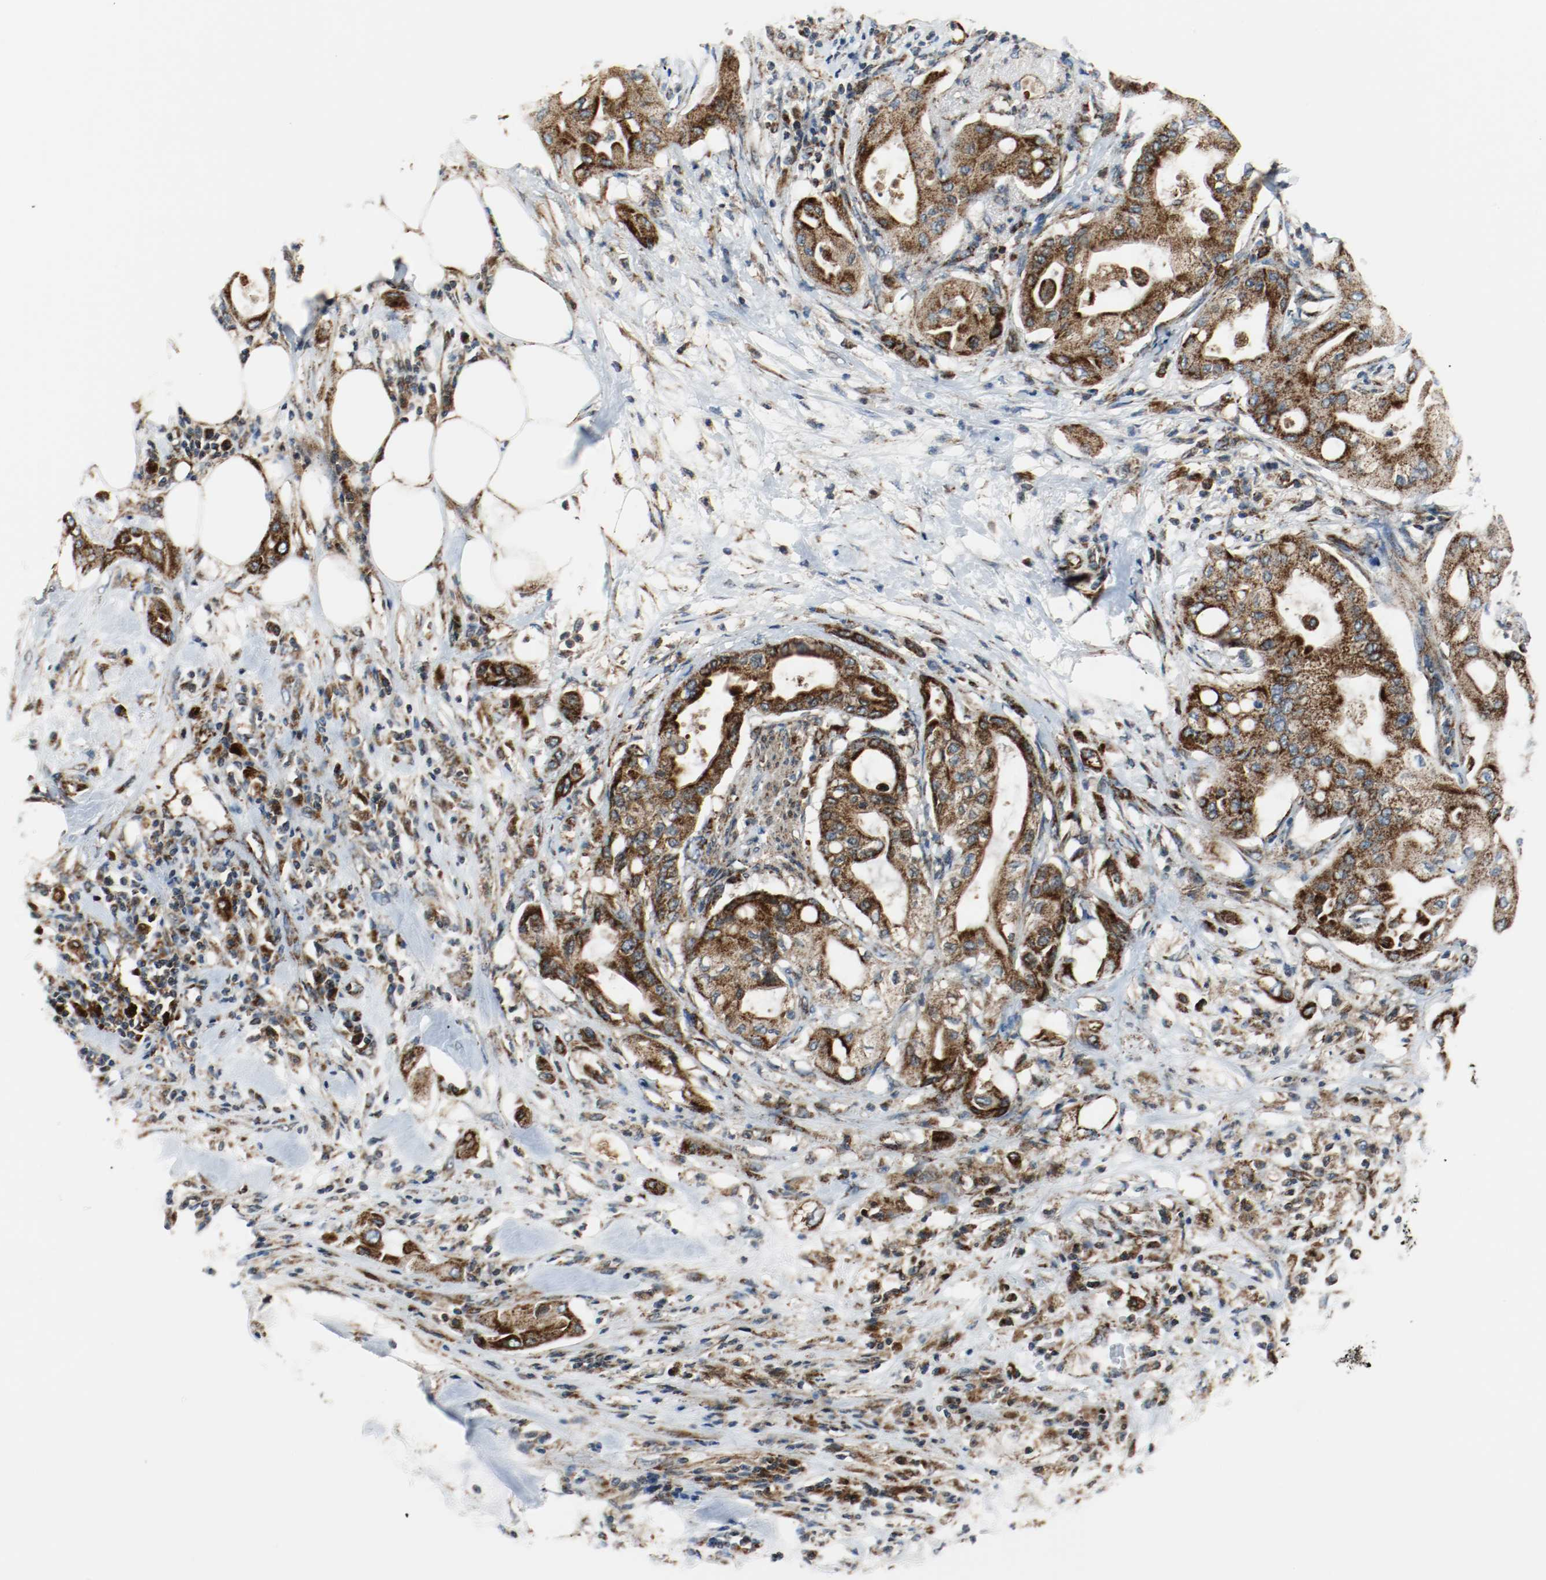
{"staining": {"intensity": "strong", "quantity": ">75%", "location": "cytoplasmic/membranous"}, "tissue": "pancreatic cancer", "cell_type": "Tumor cells", "image_type": "cancer", "snomed": [{"axis": "morphology", "description": "Adenocarcinoma, NOS"}, {"axis": "morphology", "description": "Adenocarcinoma, metastatic, NOS"}, {"axis": "topography", "description": "Lymph node"}, {"axis": "topography", "description": "Pancreas"}, {"axis": "topography", "description": "Duodenum"}], "caption": "The immunohistochemical stain highlights strong cytoplasmic/membranous expression in tumor cells of pancreatic adenocarcinoma tissue.", "gene": "TXNRD1", "patient": {"sex": "female", "age": 64}}